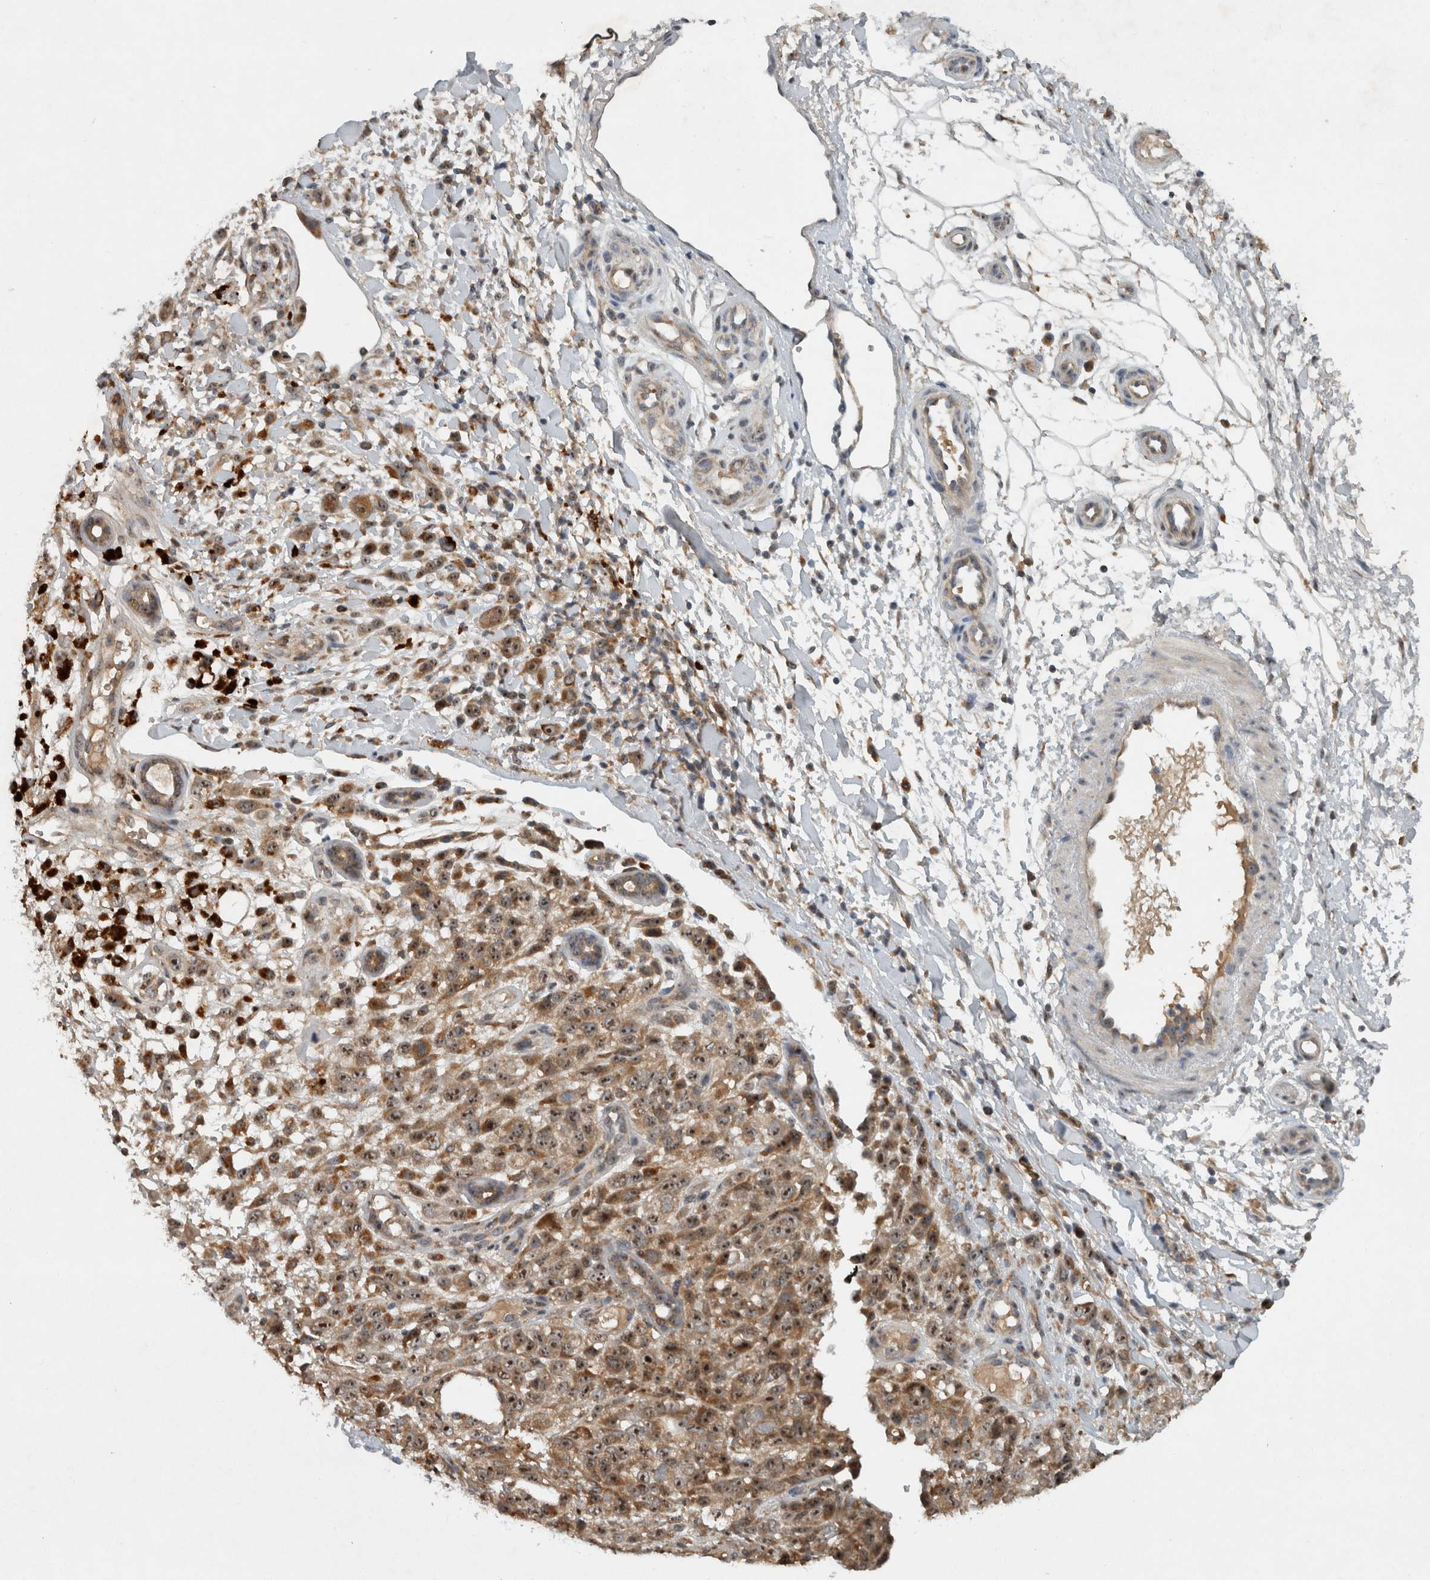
{"staining": {"intensity": "moderate", "quantity": ">75%", "location": "cytoplasmic/membranous,nuclear"}, "tissue": "melanoma", "cell_type": "Tumor cells", "image_type": "cancer", "snomed": [{"axis": "morphology", "description": "Malignant melanoma, Metastatic site"}, {"axis": "topography", "description": "Skin"}], "caption": "A photomicrograph of human melanoma stained for a protein exhibits moderate cytoplasmic/membranous and nuclear brown staining in tumor cells. (brown staining indicates protein expression, while blue staining denotes nuclei).", "gene": "GPR137B", "patient": {"sex": "female", "age": 72}}